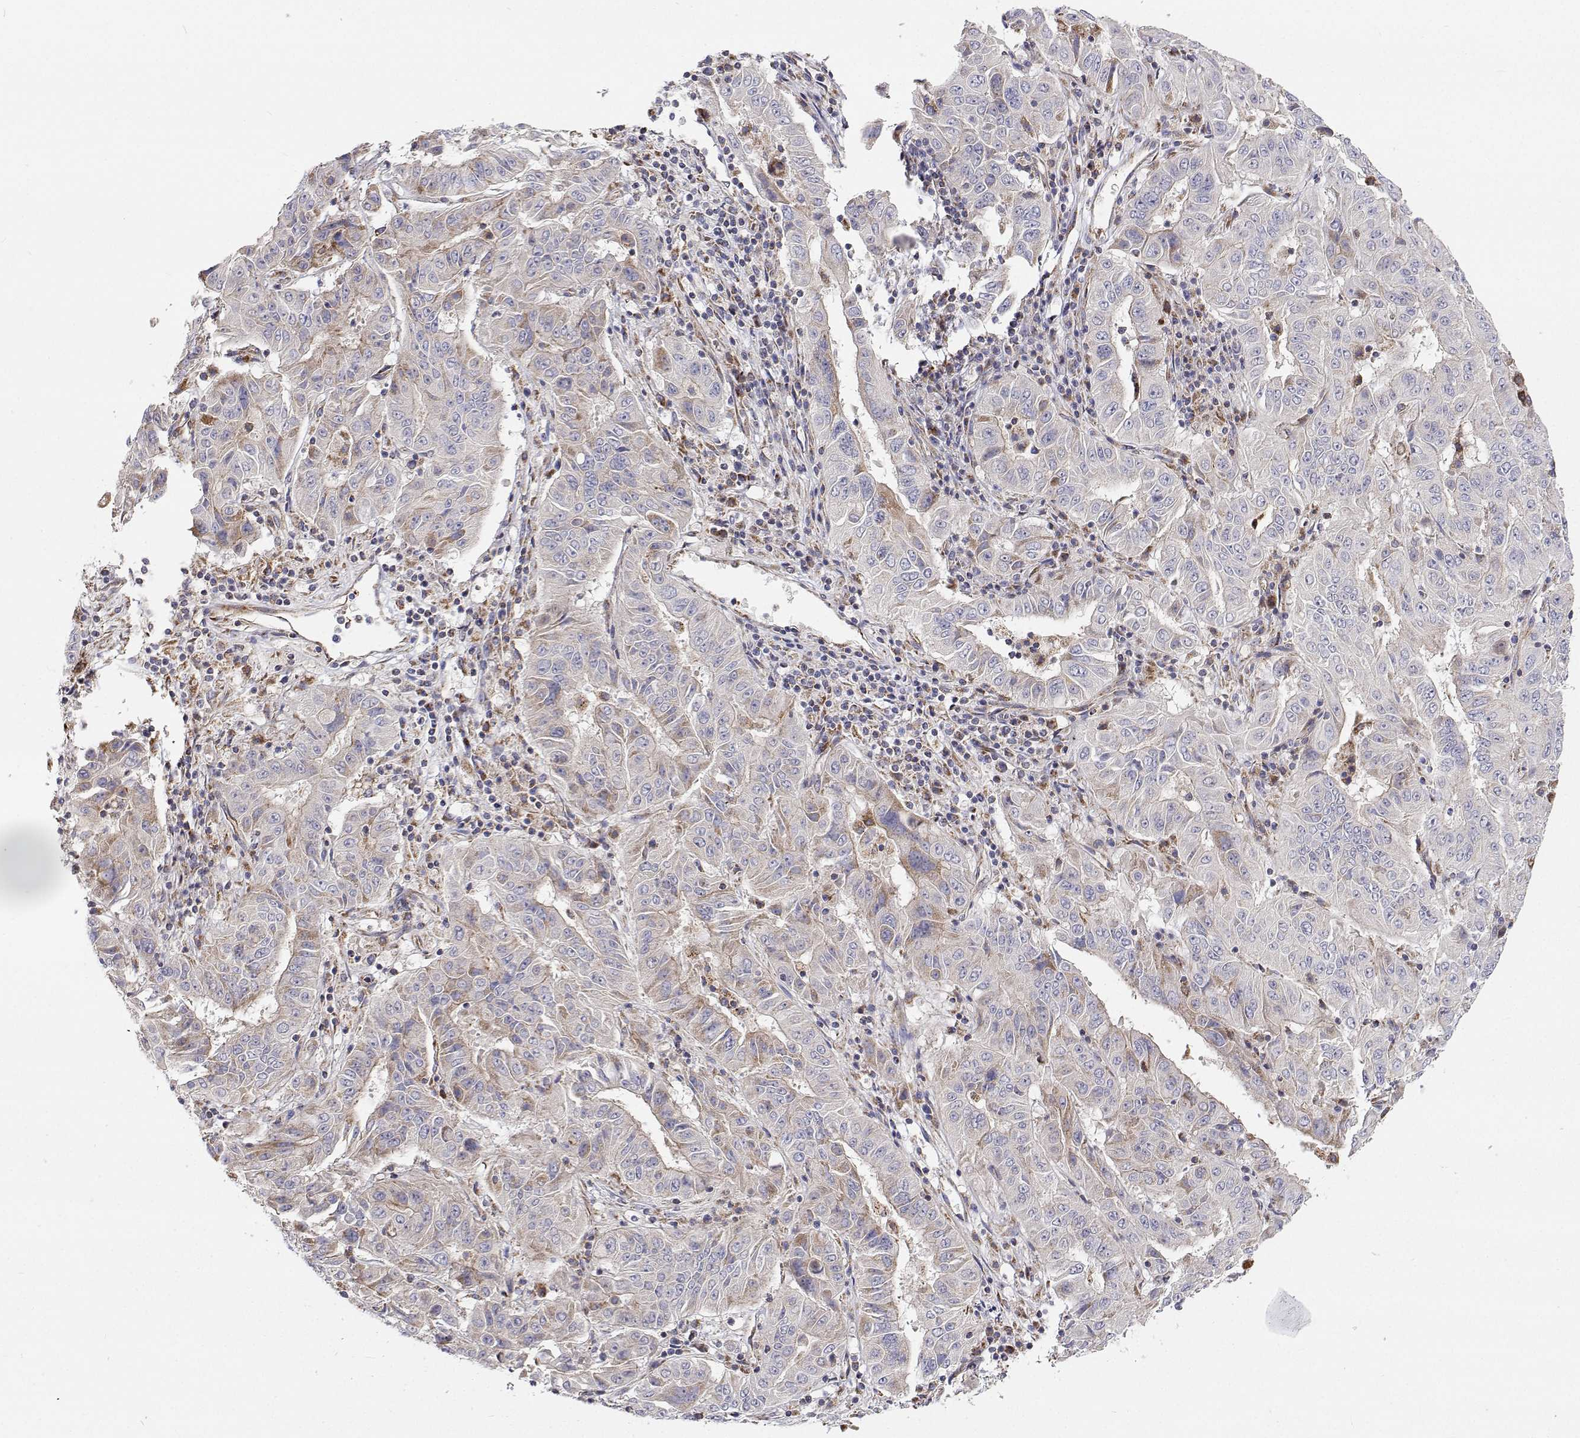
{"staining": {"intensity": "negative", "quantity": "none", "location": "none"}, "tissue": "pancreatic cancer", "cell_type": "Tumor cells", "image_type": "cancer", "snomed": [{"axis": "morphology", "description": "Adenocarcinoma, NOS"}, {"axis": "topography", "description": "Pancreas"}], "caption": "Immunohistochemistry image of neoplastic tissue: human pancreatic cancer stained with DAB (3,3'-diaminobenzidine) demonstrates no significant protein staining in tumor cells.", "gene": "SPICE1", "patient": {"sex": "male", "age": 63}}